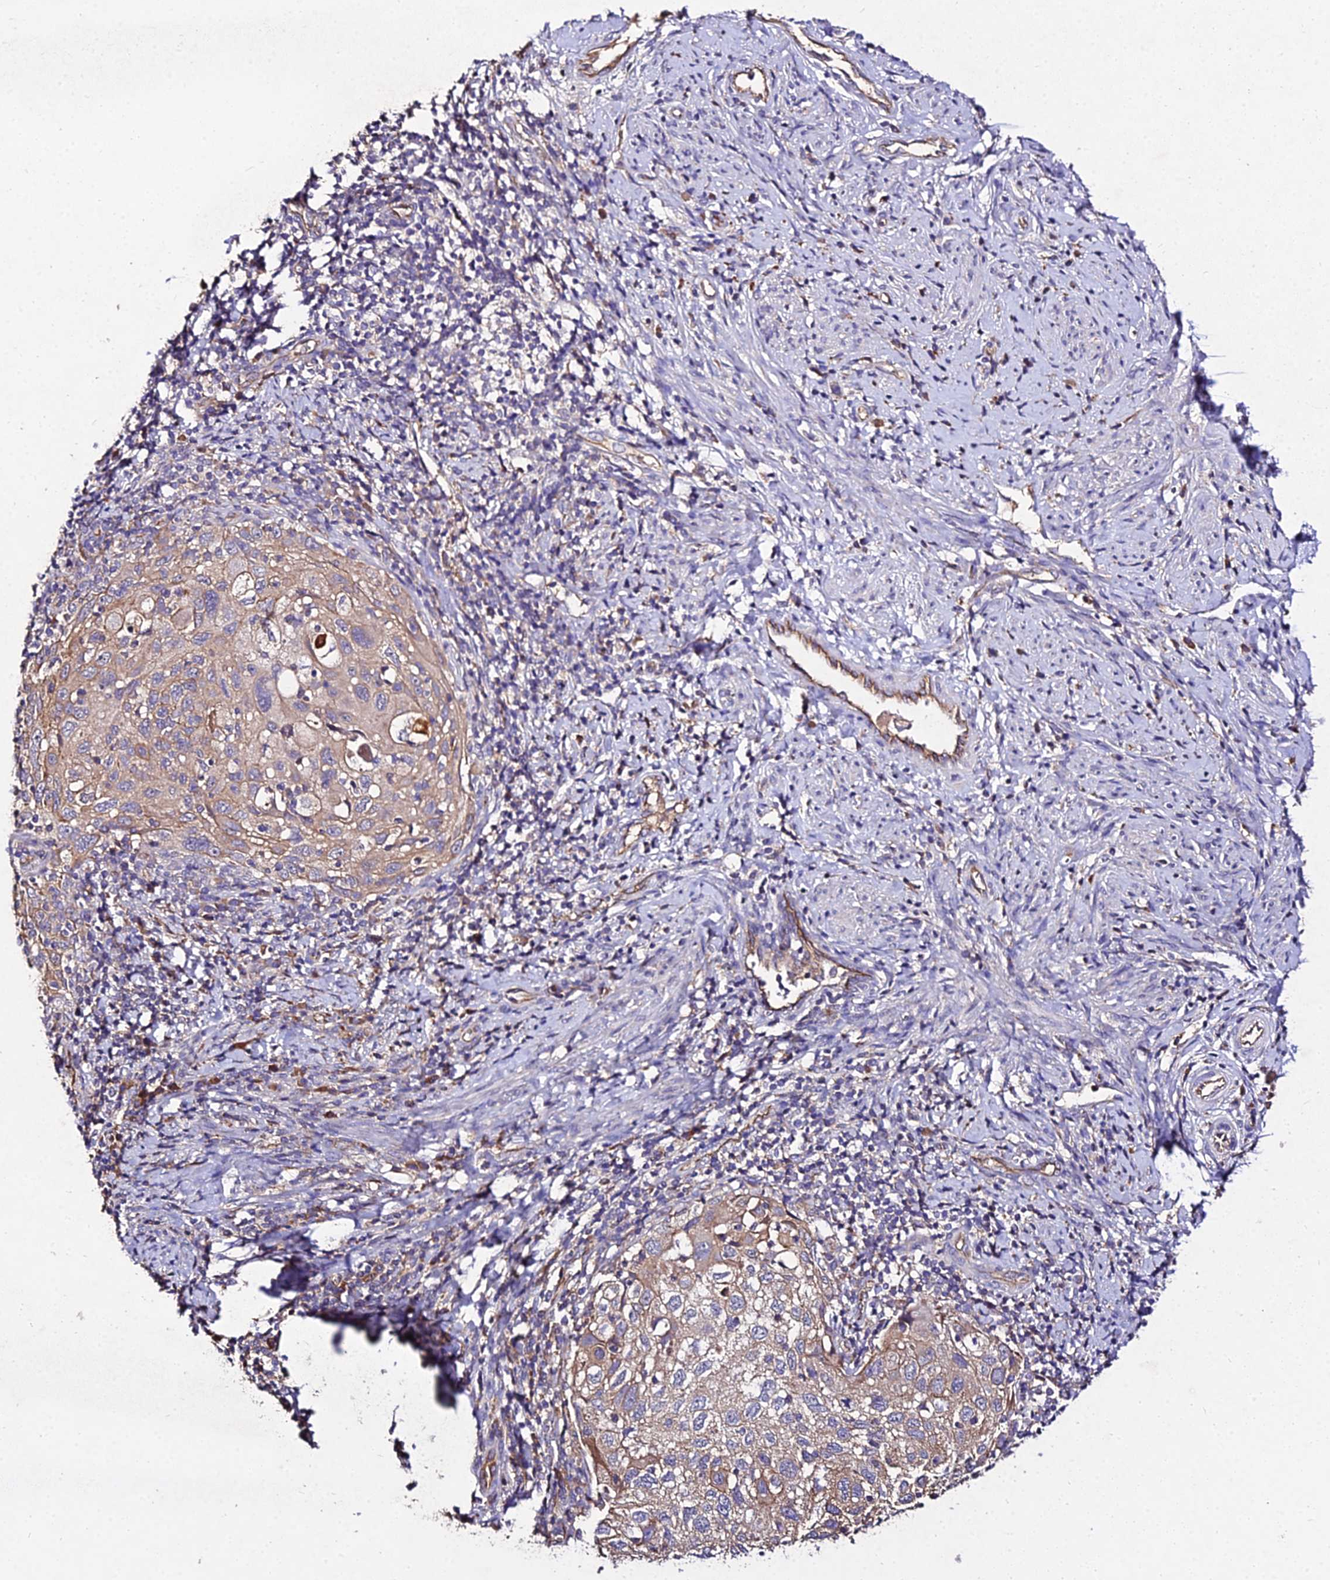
{"staining": {"intensity": "moderate", "quantity": ">75%", "location": "cytoplasmic/membranous"}, "tissue": "cervical cancer", "cell_type": "Tumor cells", "image_type": "cancer", "snomed": [{"axis": "morphology", "description": "Squamous cell carcinoma, NOS"}, {"axis": "topography", "description": "Cervix"}], "caption": "Moderate cytoplasmic/membranous positivity is present in approximately >75% of tumor cells in cervical cancer.", "gene": "AP3M2", "patient": {"sex": "female", "age": 70}}